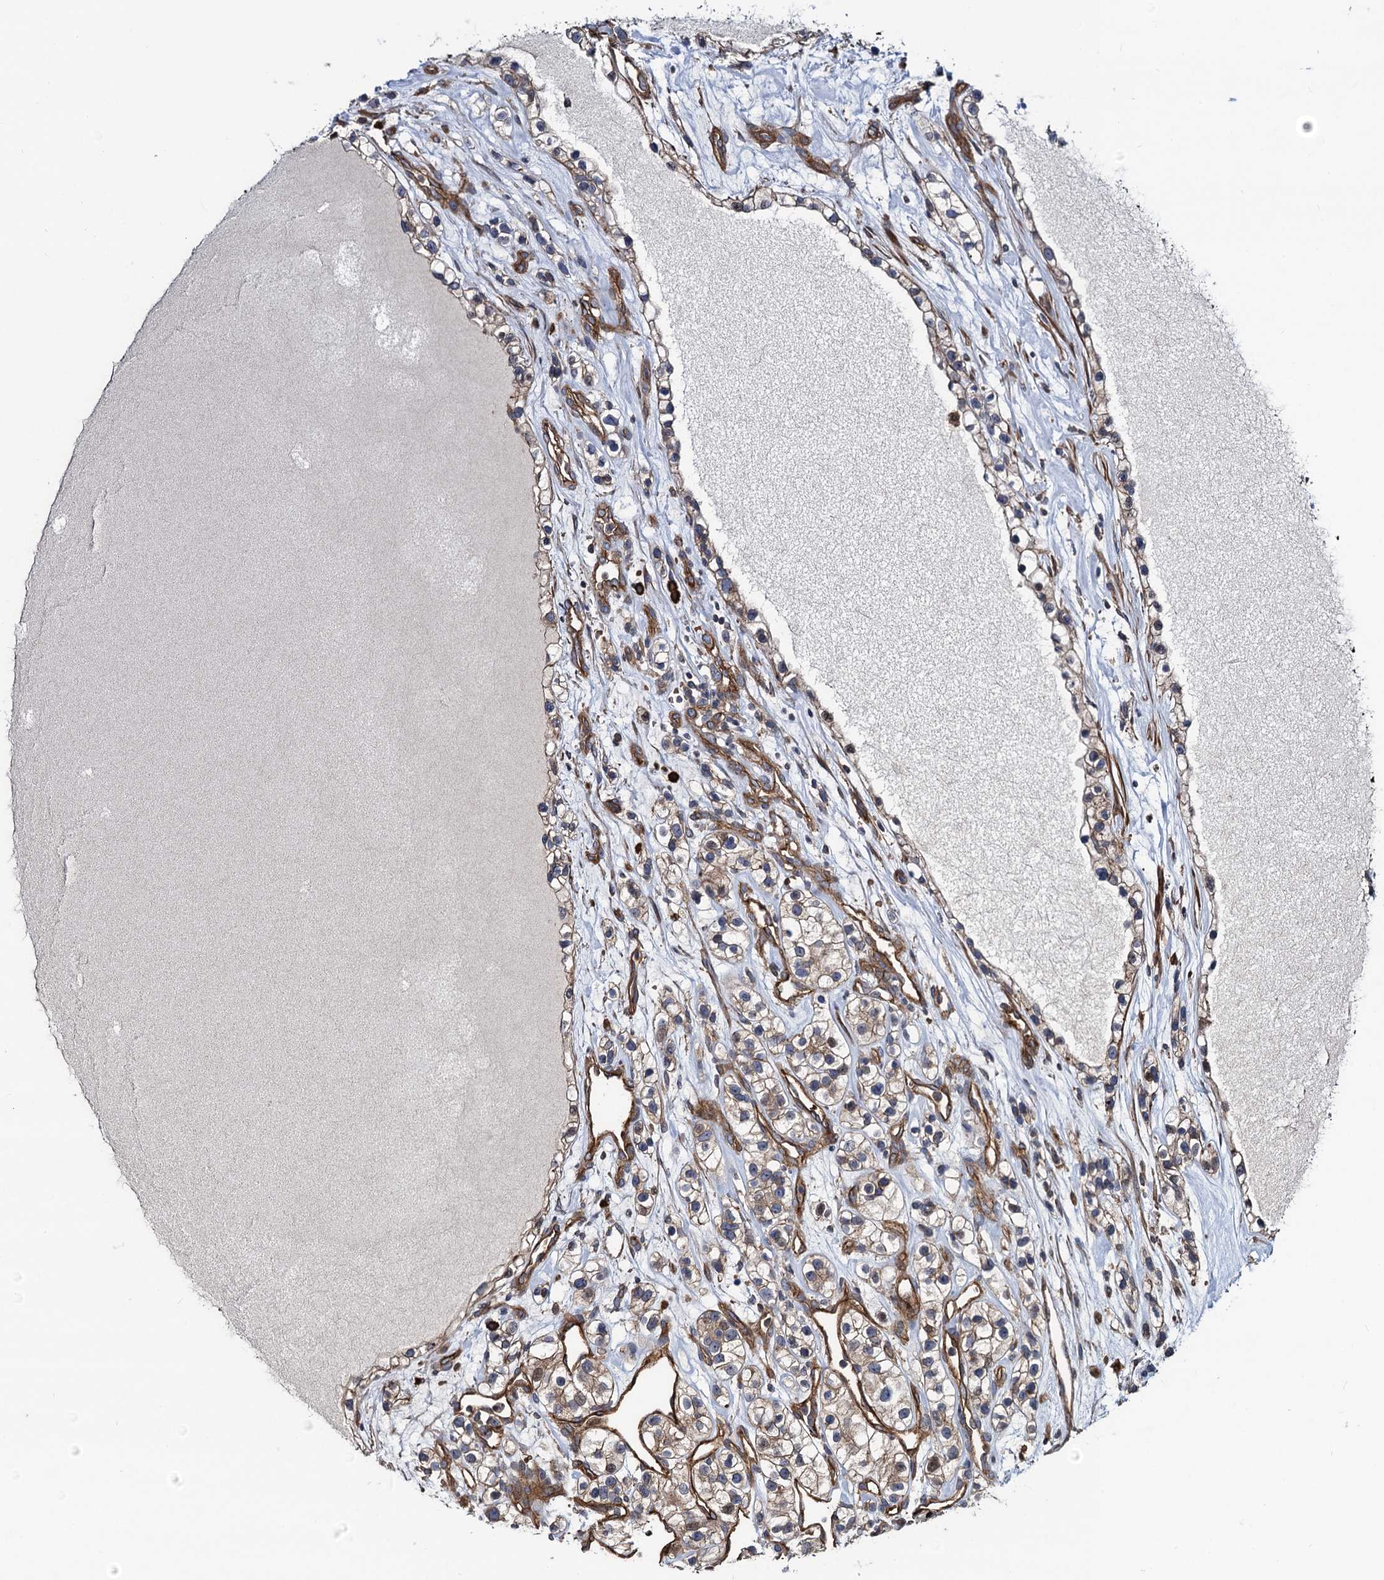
{"staining": {"intensity": "weak", "quantity": ">75%", "location": "cytoplasmic/membranous"}, "tissue": "renal cancer", "cell_type": "Tumor cells", "image_type": "cancer", "snomed": [{"axis": "morphology", "description": "Adenocarcinoma, NOS"}, {"axis": "topography", "description": "Kidney"}], "caption": "Weak cytoplasmic/membranous positivity for a protein is appreciated in about >75% of tumor cells of renal adenocarcinoma using immunohistochemistry (IHC).", "gene": "KXD1", "patient": {"sex": "female", "age": 57}}